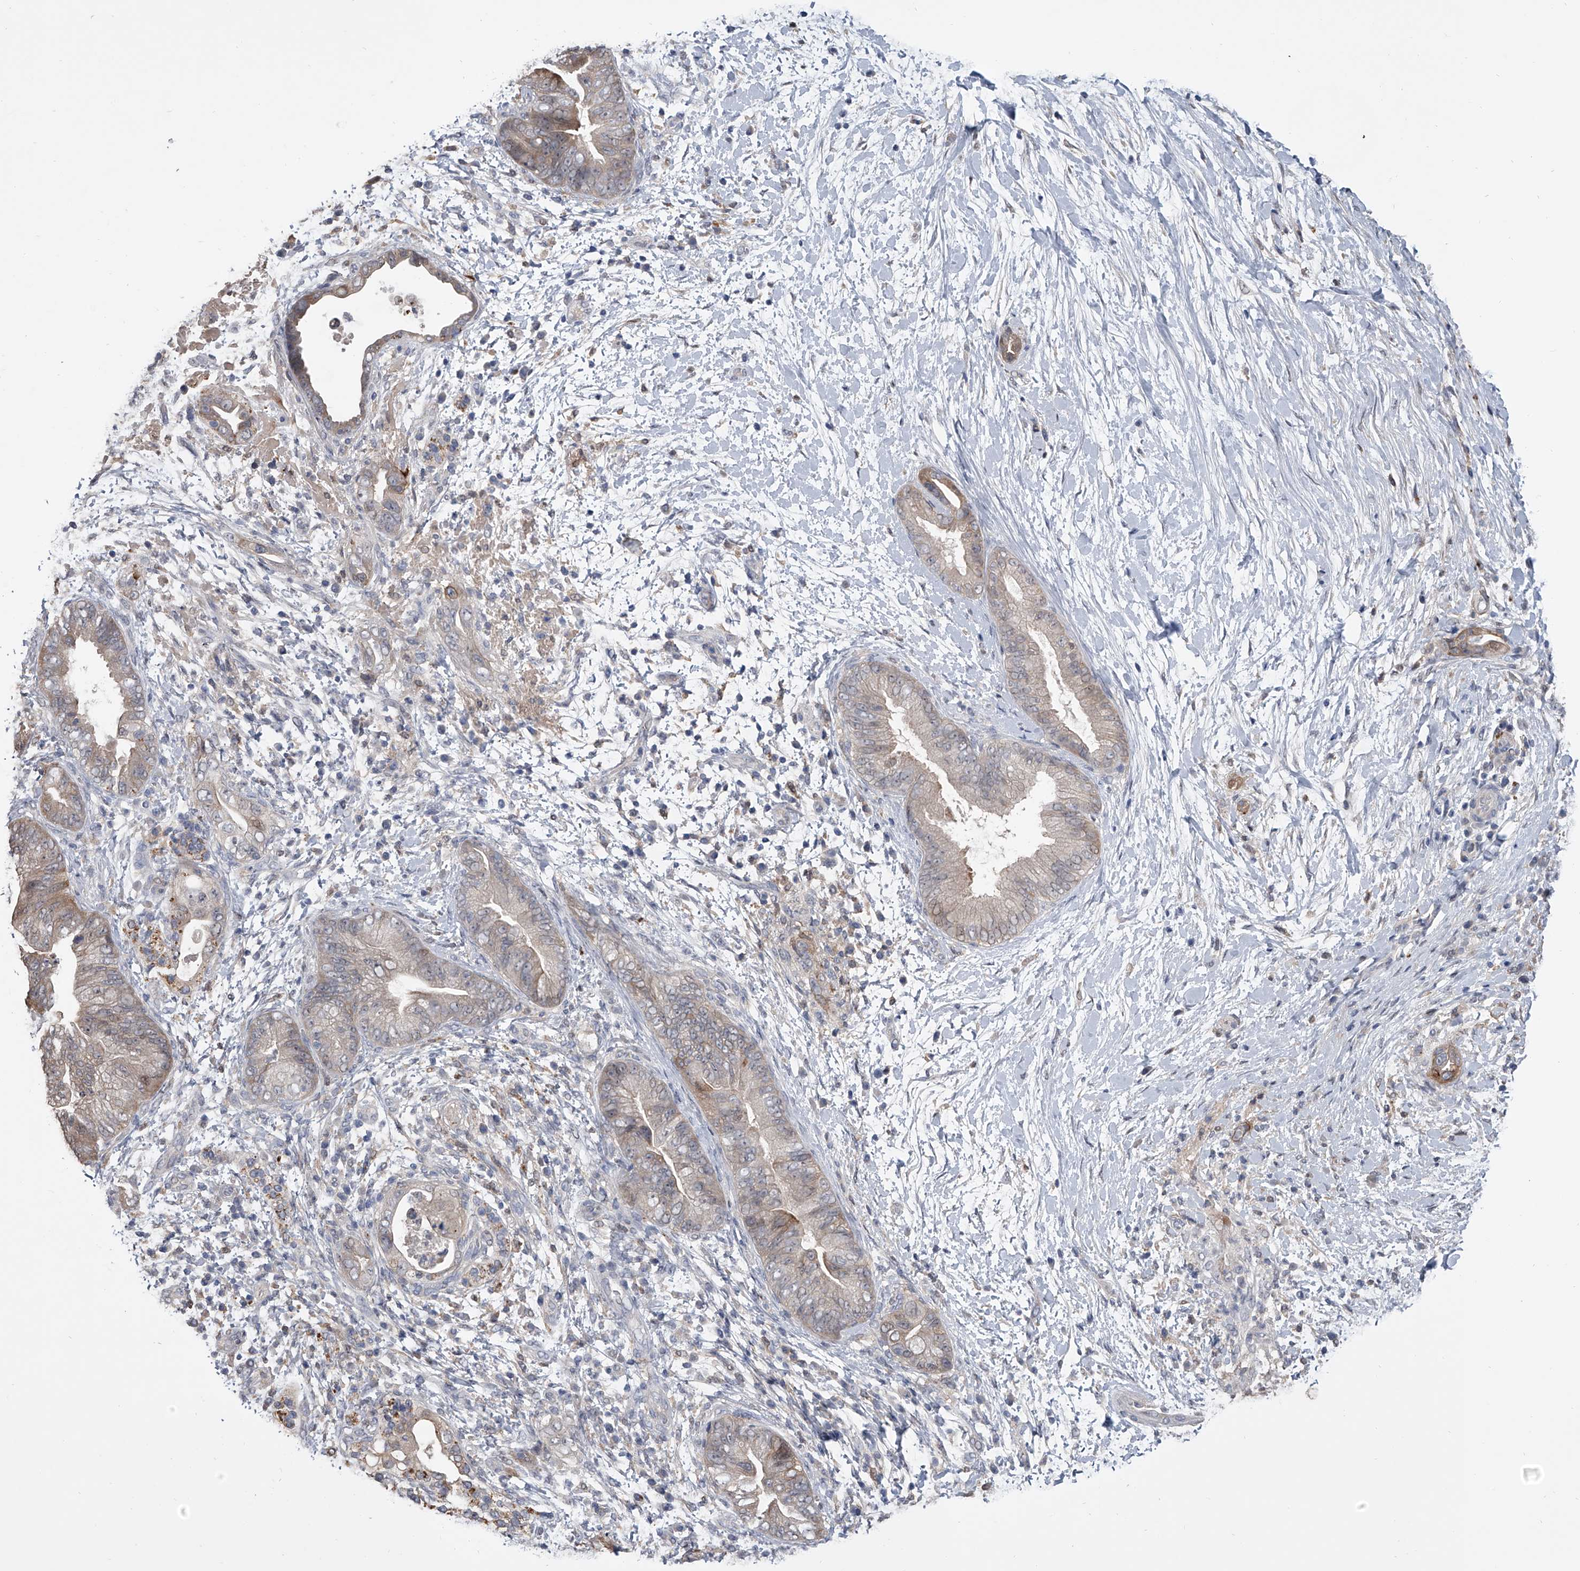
{"staining": {"intensity": "moderate", "quantity": "<25%", "location": "cytoplasmic/membranous"}, "tissue": "pancreatic cancer", "cell_type": "Tumor cells", "image_type": "cancer", "snomed": [{"axis": "morphology", "description": "Adenocarcinoma, NOS"}, {"axis": "topography", "description": "Pancreas"}], "caption": "Protein expression analysis of adenocarcinoma (pancreatic) shows moderate cytoplasmic/membranous positivity in about <25% of tumor cells.", "gene": "DOCK9", "patient": {"sex": "male", "age": 75}}